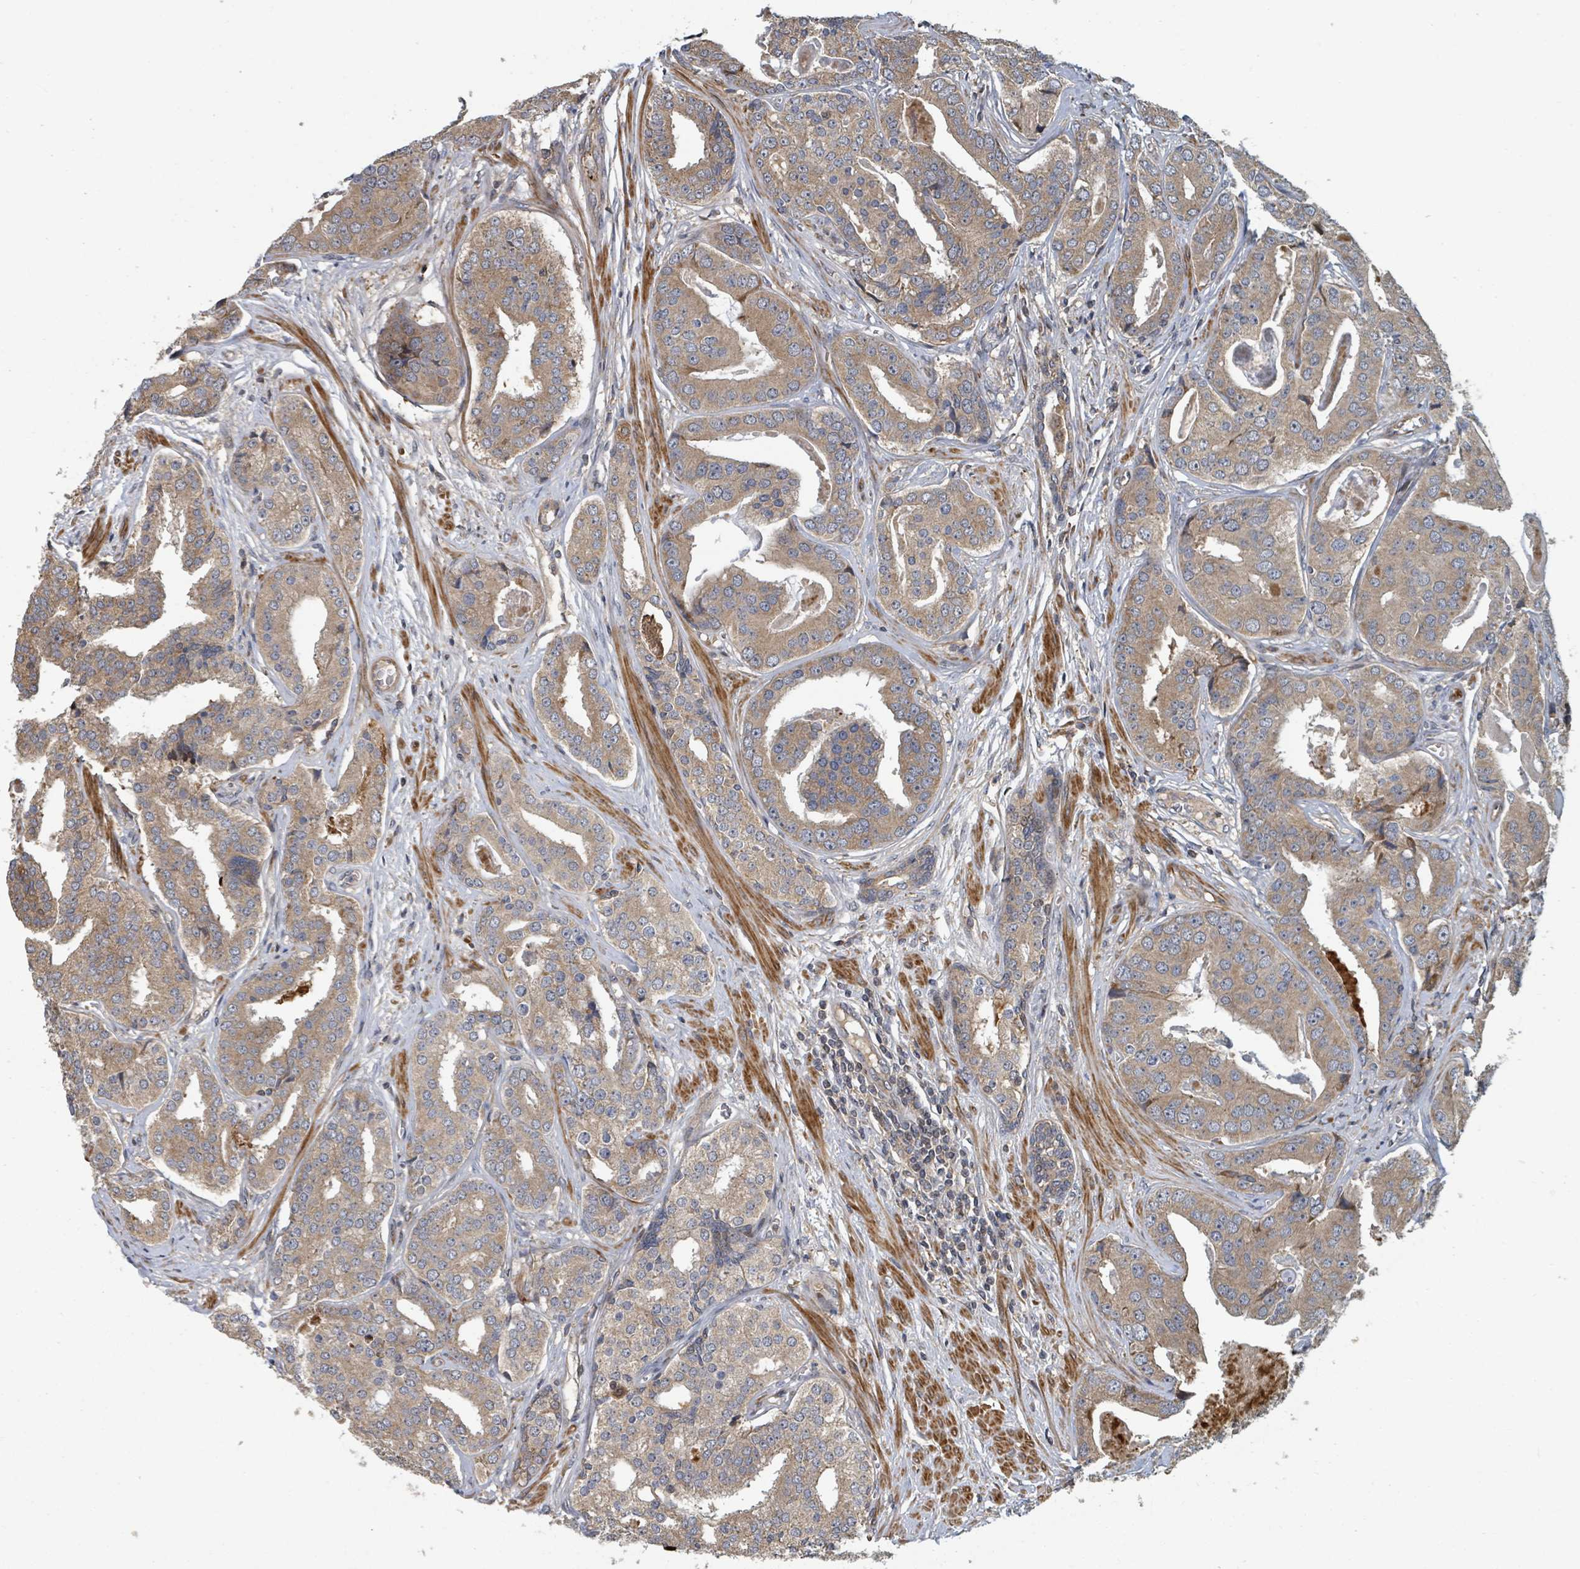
{"staining": {"intensity": "moderate", "quantity": ">75%", "location": "cytoplasmic/membranous"}, "tissue": "prostate cancer", "cell_type": "Tumor cells", "image_type": "cancer", "snomed": [{"axis": "morphology", "description": "Adenocarcinoma, High grade"}, {"axis": "topography", "description": "Prostate"}], "caption": "Prostate high-grade adenocarcinoma tissue reveals moderate cytoplasmic/membranous positivity in about >75% of tumor cells", "gene": "DPM1", "patient": {"sex": "male", "age": 71}}